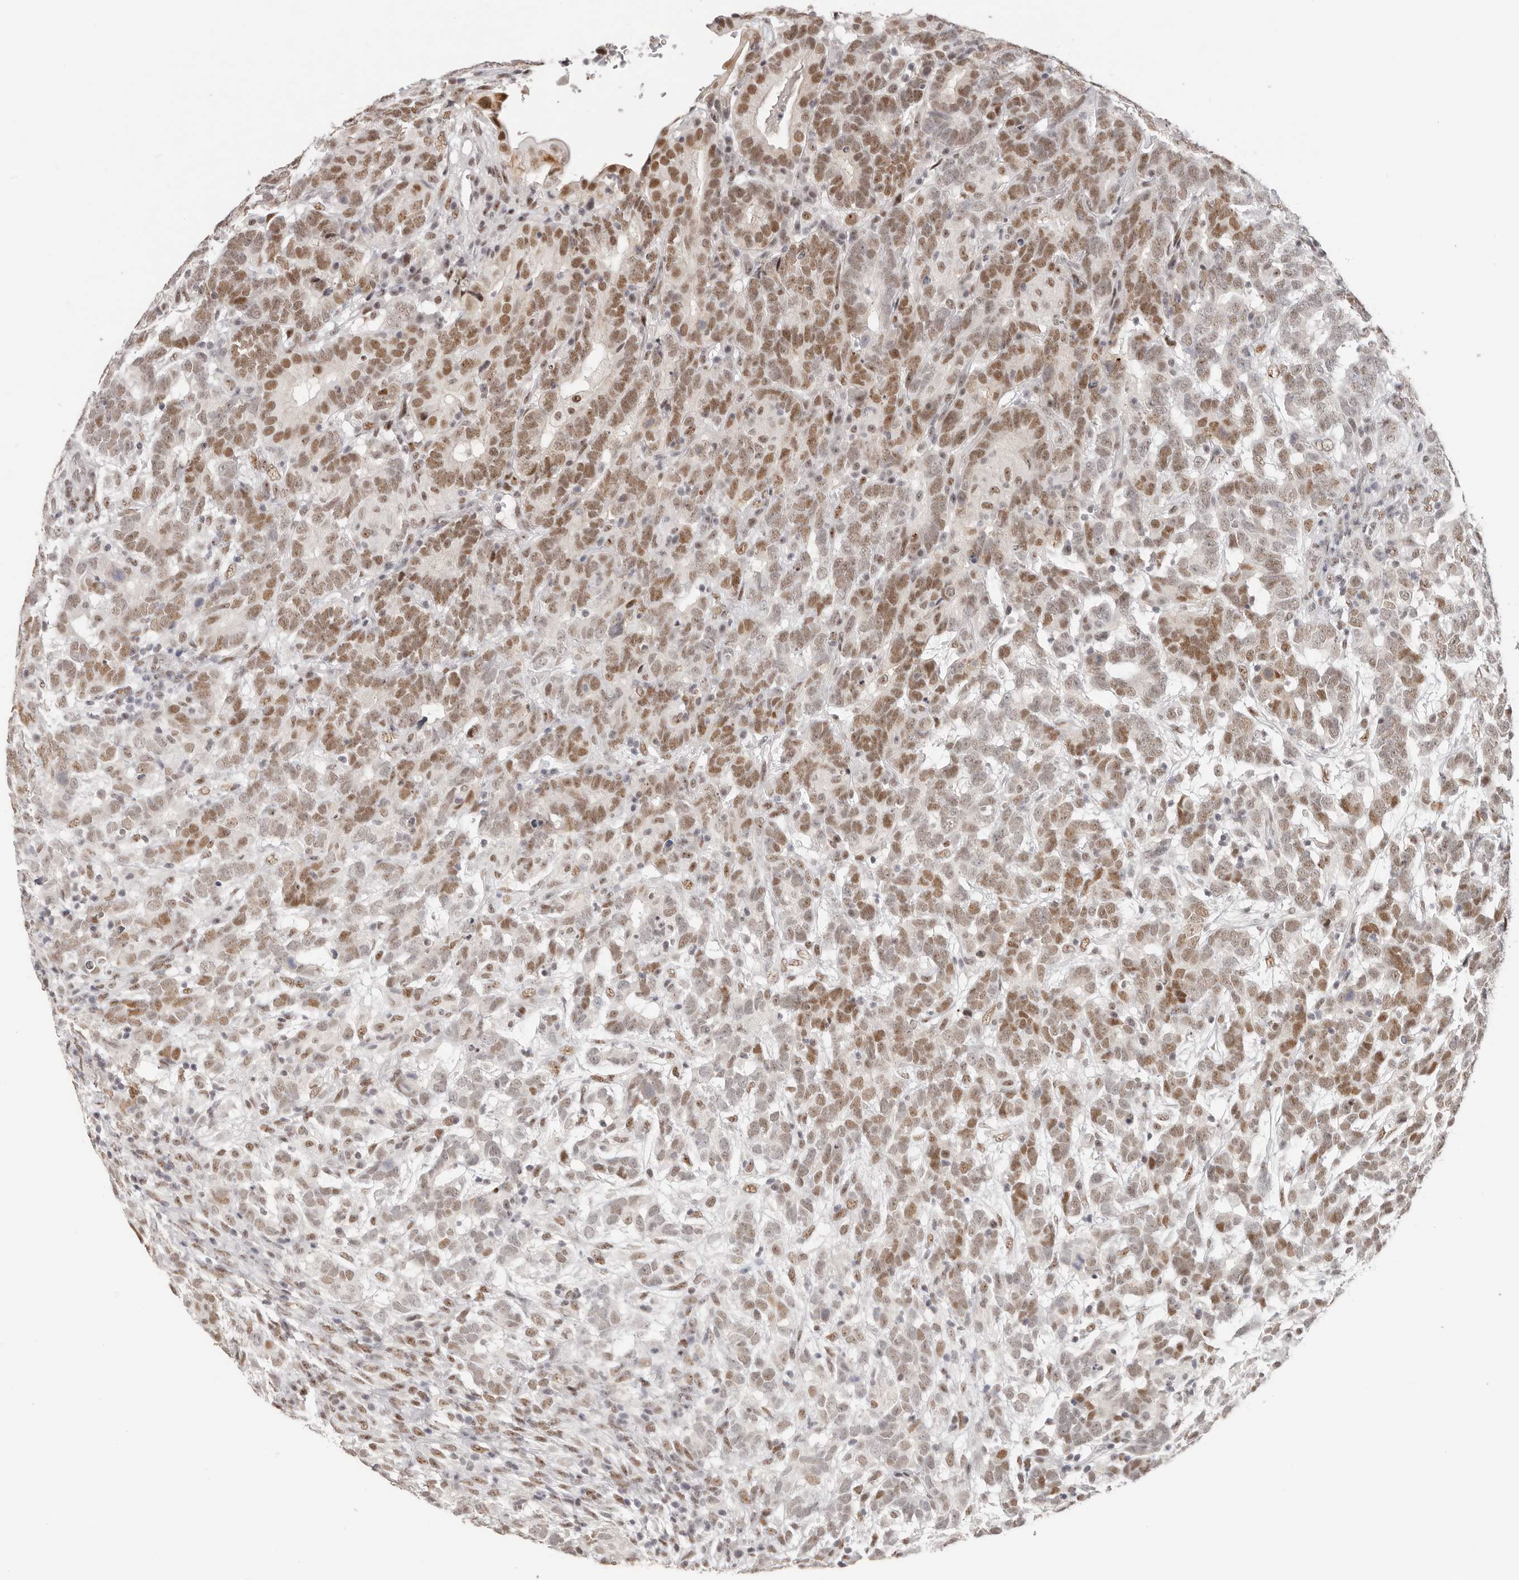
{"staining": {"intensity": "moderate", "quantity": ">75%", "location": "nuclear"}, "tissue": "testis cancer", "cell_type": "Tumor cells", "image_type": "cancer", "snomed": [{"axis": "morphology", "description": "Carcinoma, Embryonal, NOS"}, {"axis": "topography", "description": "Testis"}], "caption": "A histopathology image of embryonal carcinoma (testis) stained for a protein reveals moderate nuclear brown staining in tumor cells.", "gene": "LARP7", "patient": {"sex": "male", "age": 26}}